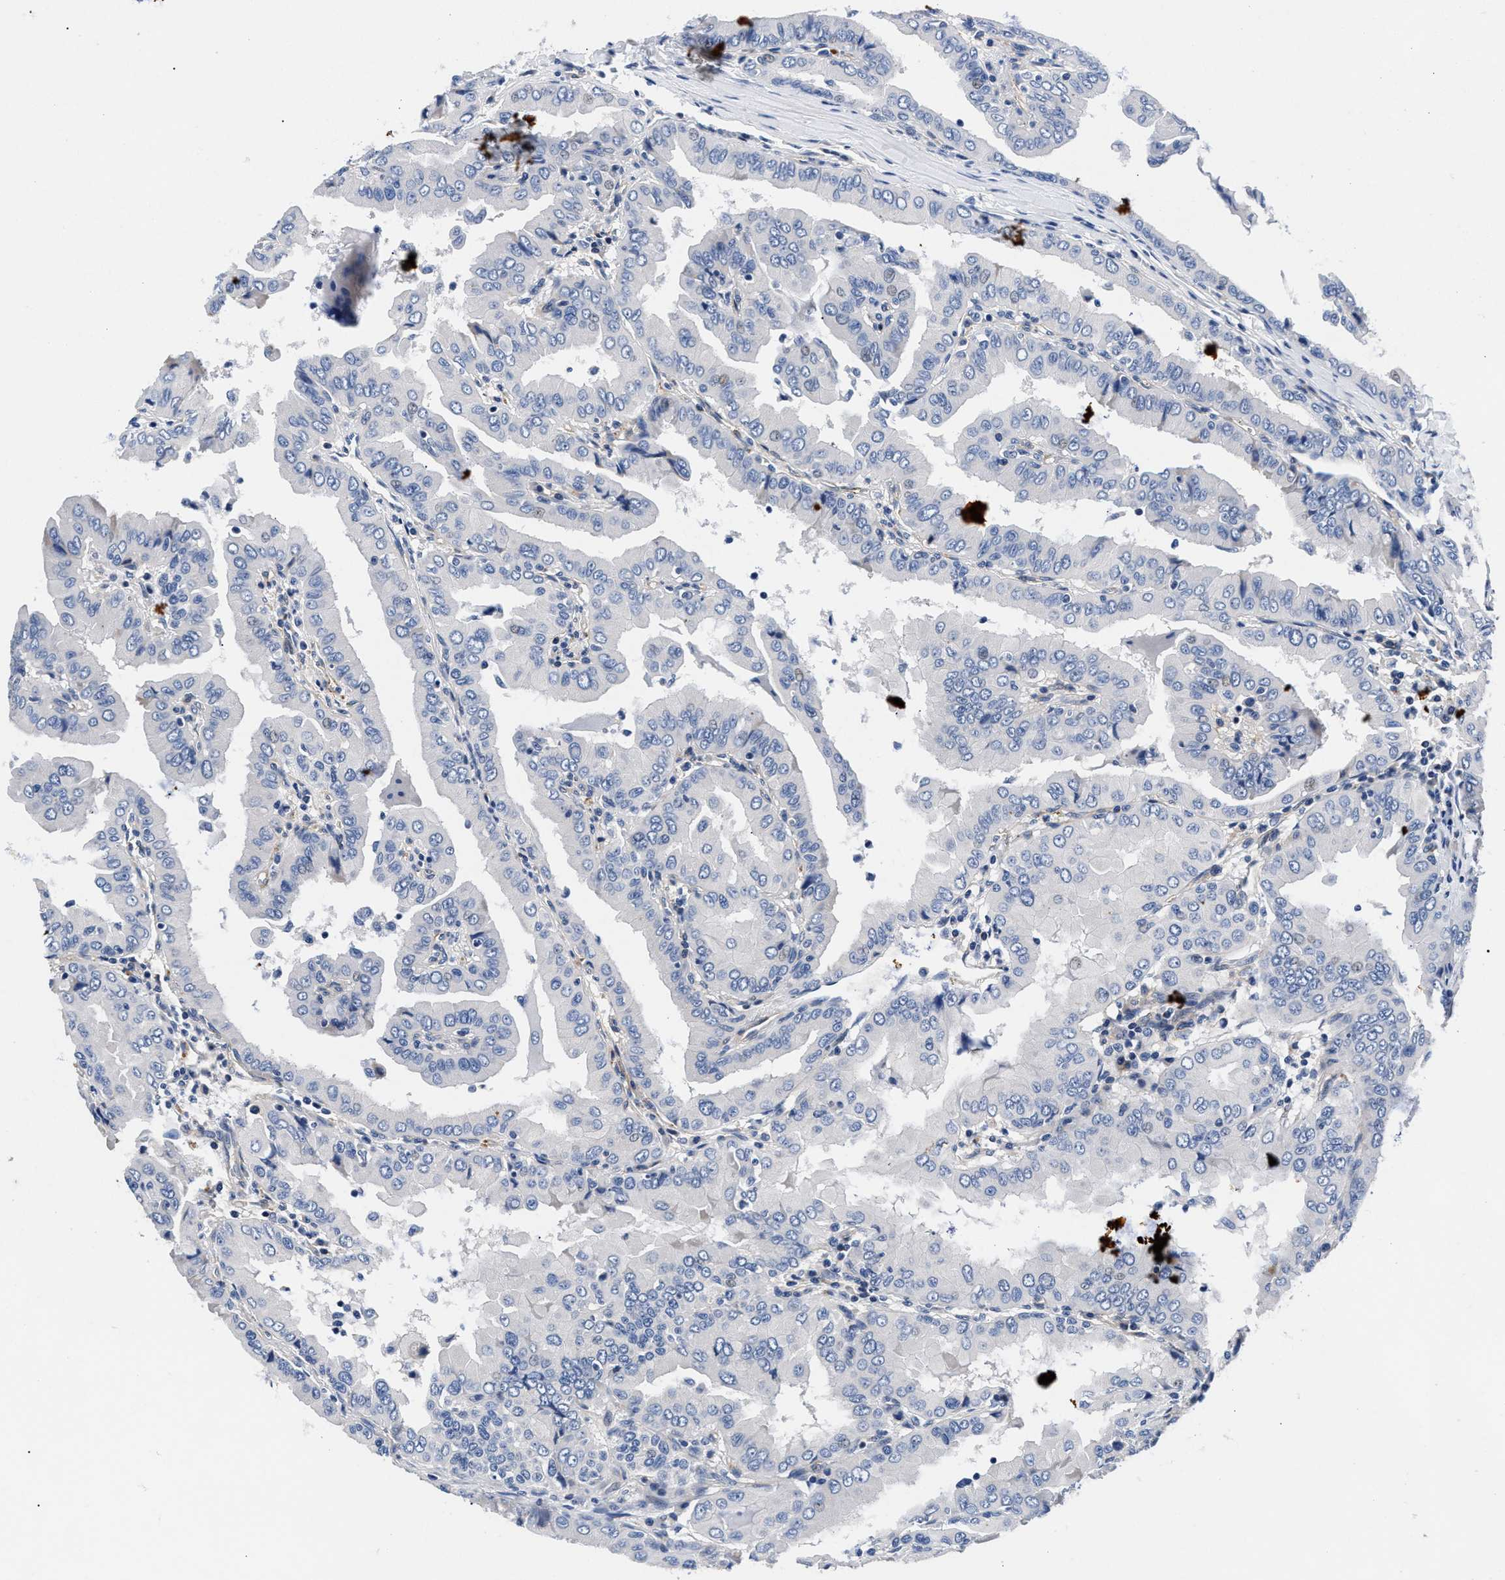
{"staining": {"intensity": "negative", "quantity": "none", "location": "none"}, "tissue": "thyroid cancer", "cell_type": "Tumor cells", "image_type": "cancer", "snomed": [{"axis": "morphology", "description": "Papillary adenocarcinoma, NOS"}, {"axis": "topography", "description": "Thyroid gland"}], "caption": "Tumor cells are negative for brown protein staining in thyroid cancer.", "gene": "P2RY4", "patient": {"sex": "male", "age": 33}}